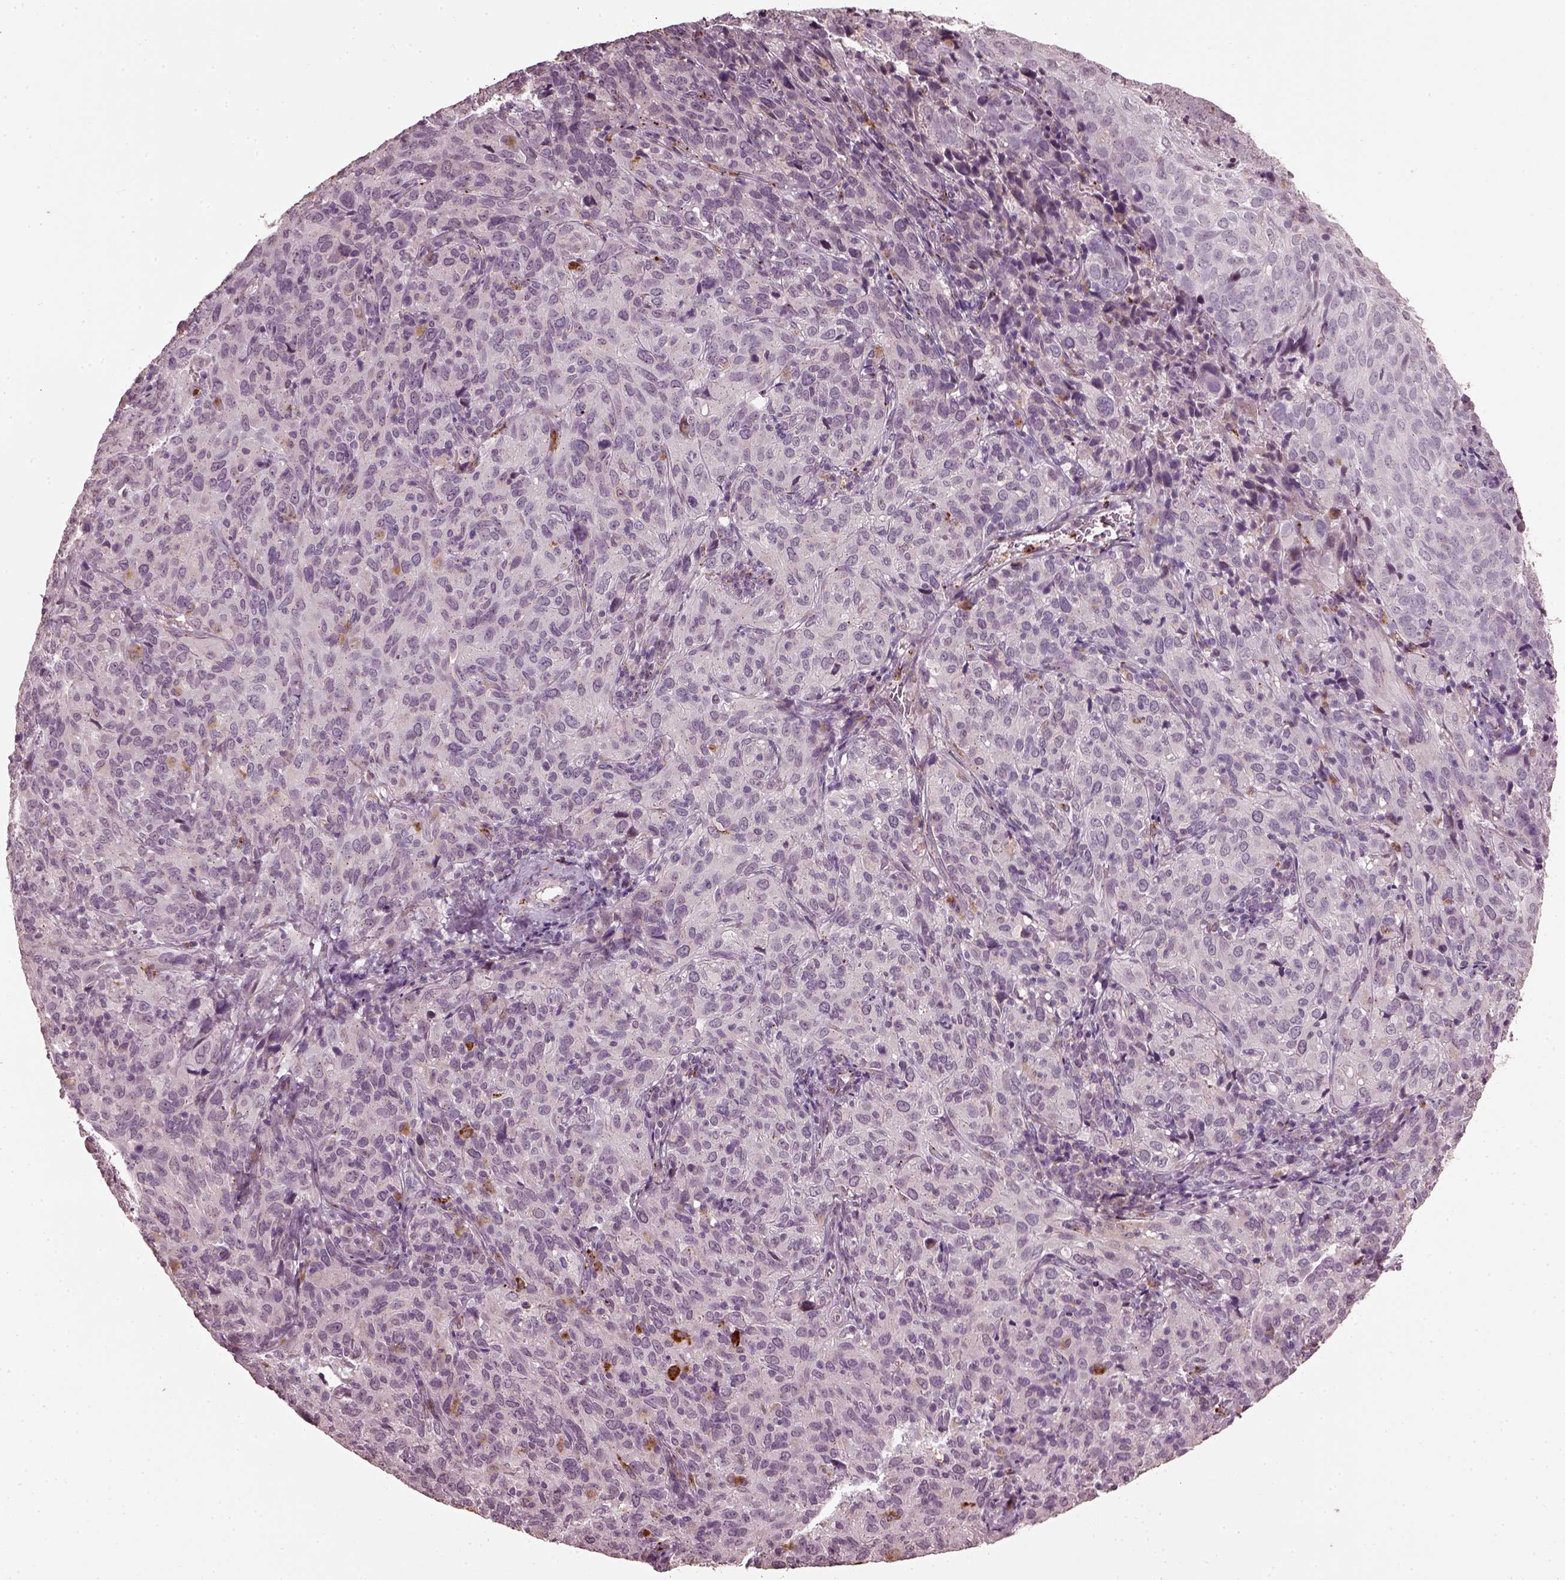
{"staining": {"intensity": "negative", "quantity": "none", "location": "none"}, "tissue": "cervical cancer", "cell_type": "Tumor cells", "image_type": "cancer", "snomed": [{"axis": "morphology", "description": "Squamous cell carcinoma, NOS"}, {"axis": "topography", "description": "Cervix"}], "caption": "Squamous cell carcinoma (cervical) was stained to show a protein in brown. There is no significant positivity in tumor cells.", "gene": "RUFY3", "patient": {"sex": "female", "age": 51}}